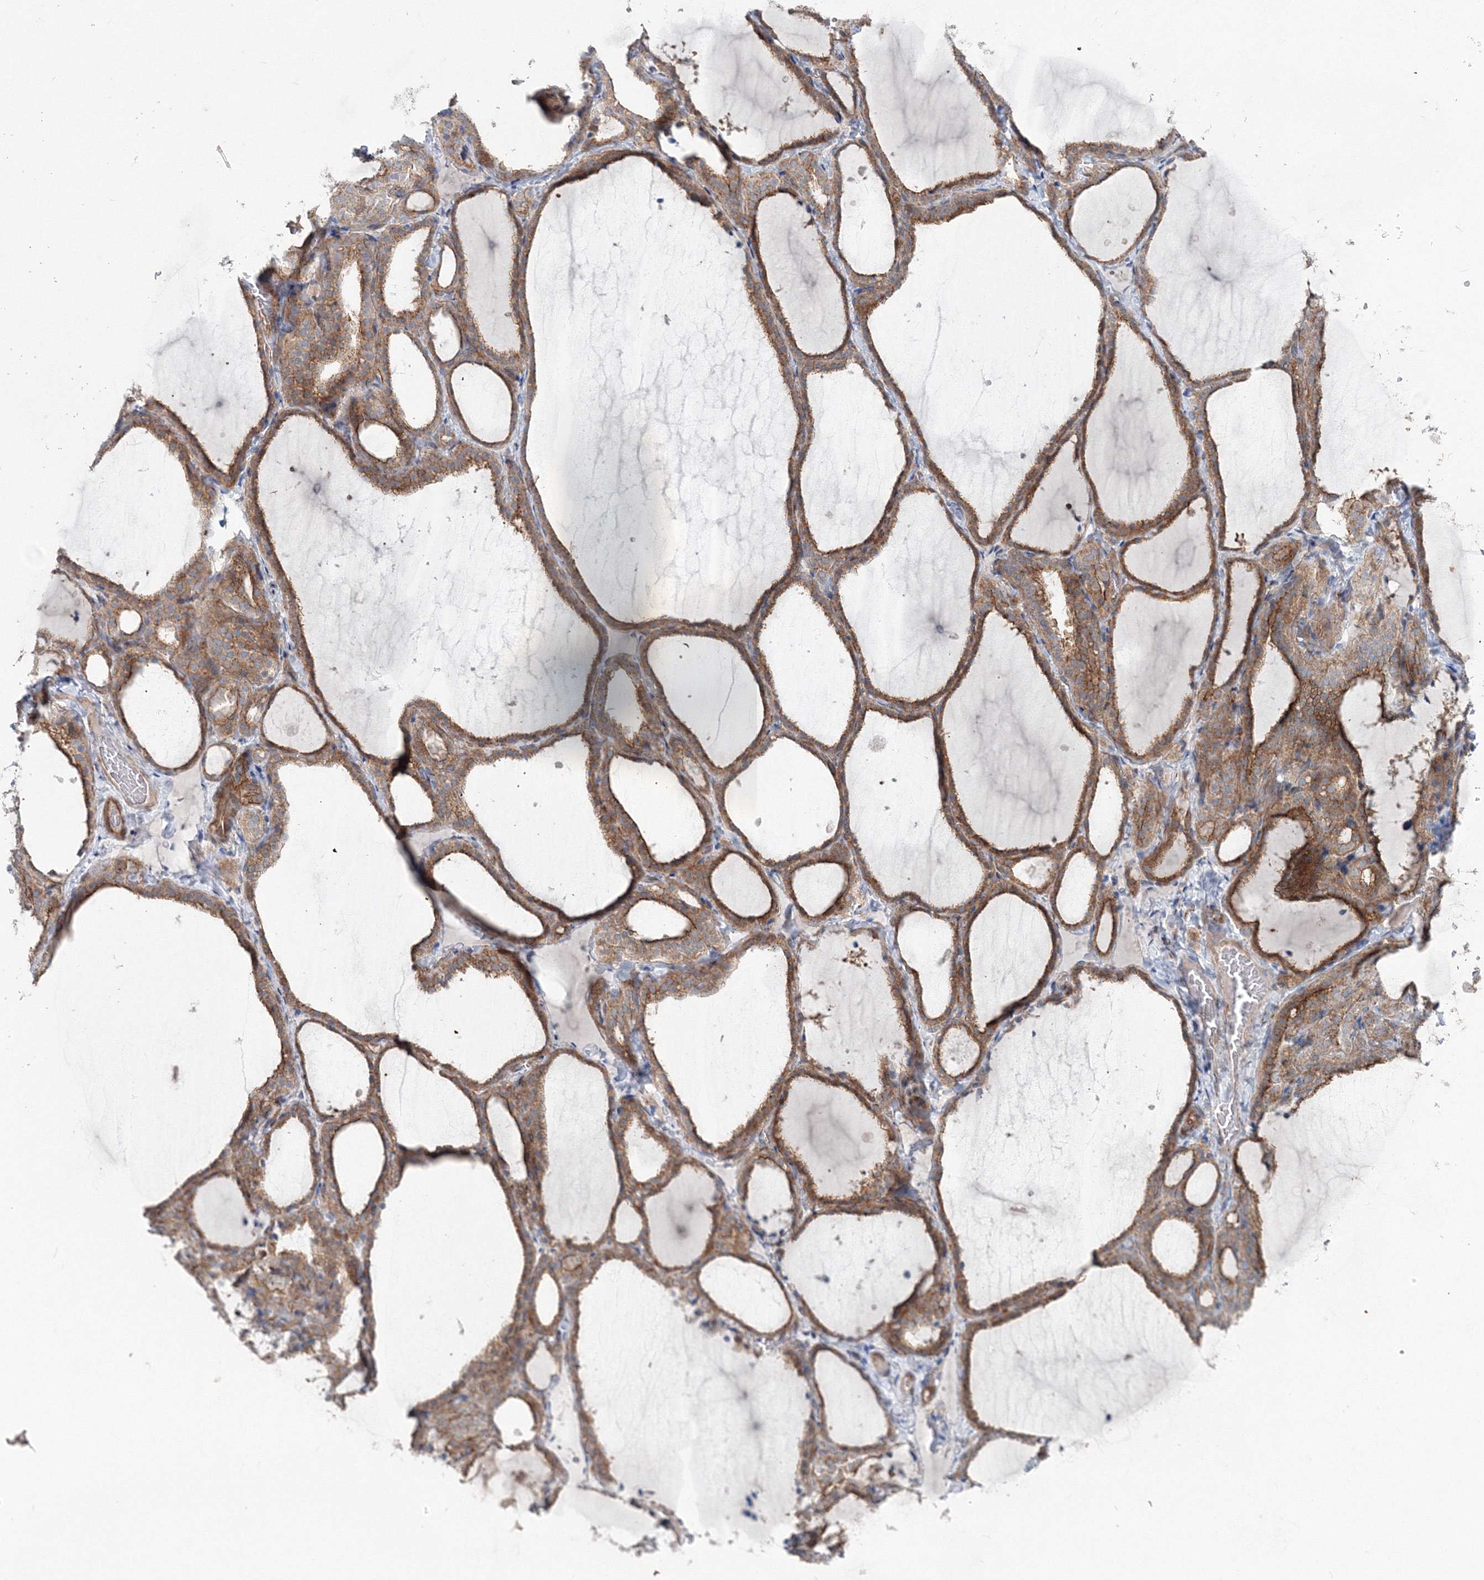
{"staining": {"intensity": "moderate", "quantity": ">75%", "location": "cytoplasmic/membranous"}, "tissue": "thyroid gland", "cell_type": "Glandular cells", "image_type": "normal", "snomed": [{"axis": "morphology", "description": "Normal tissue, NOS"}, {"axis": "topography", "description": "Thyroid gland"}], "caption": "Moderate cytoplasmic/membranous staining for a protein is appreciated in about >75% of glandular cells of normal thyroid gland using IHC.", "gene": "GGA2", "patient": {"sex": "female", "age": 22}}